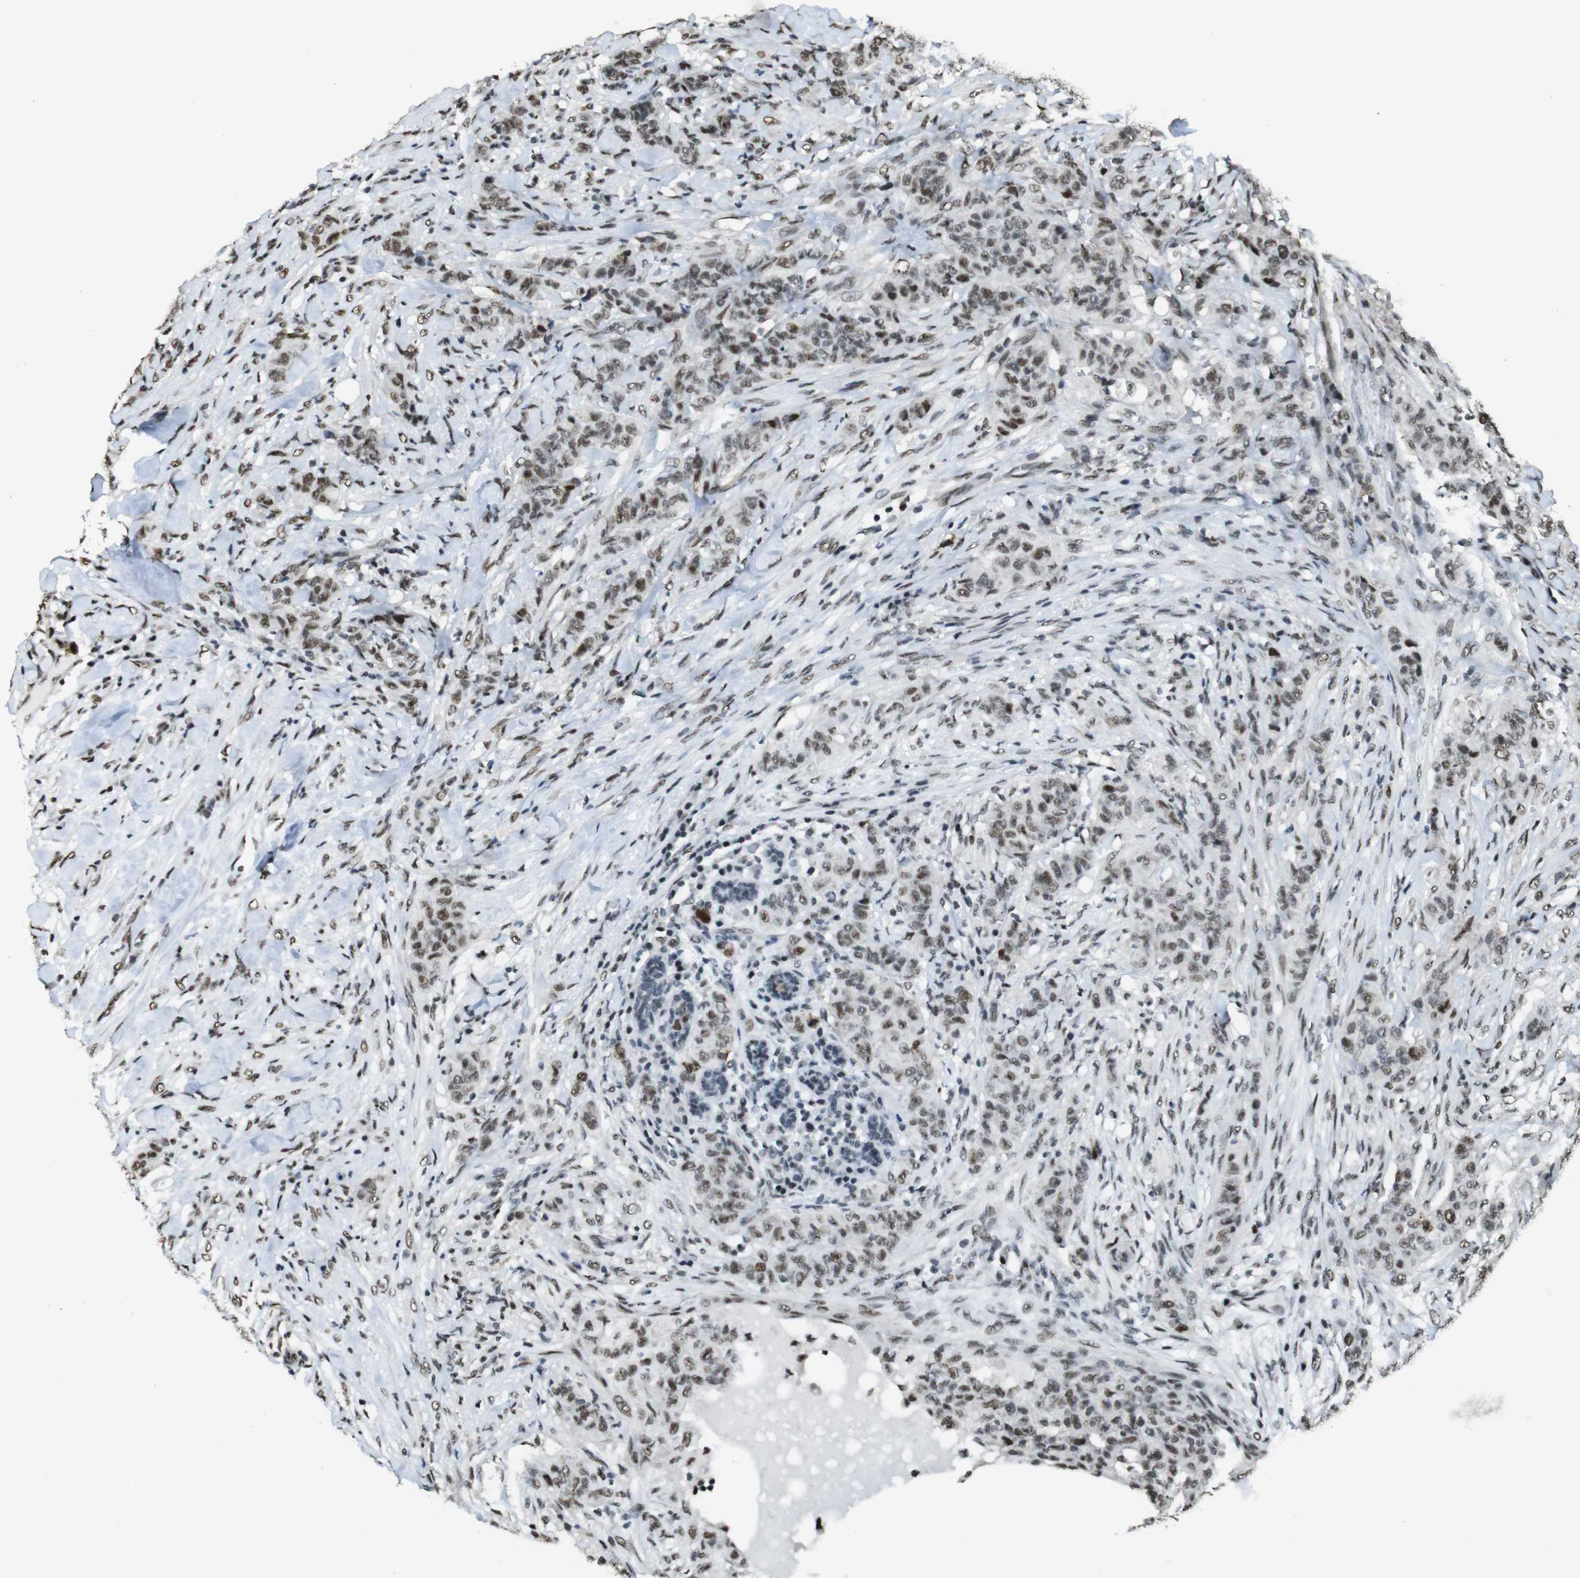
{"staining": {"intensity": "moderate", "quantity": ">75%", "location": "nuclear"}, "tissue": "breast cancer", "cell_type": "Tumor cells", "image_type": "cancer", "snomed": [{"axis": "morphology", "description": "Normal tissue, NOS"}, {"axis": "morphology", "description": "Duct carcinoma"}, {"axis": "topography", "description": "Breast"}], "caption": "Breast cancer (infiltrating ductal carcinoma) was stained to show a protein in brown. There is medium levels of moderate nuclear positivity in about >75% of tumor cells.", "gene": "CSNK2B", "patient": {"sex": "female", "age": 40}}